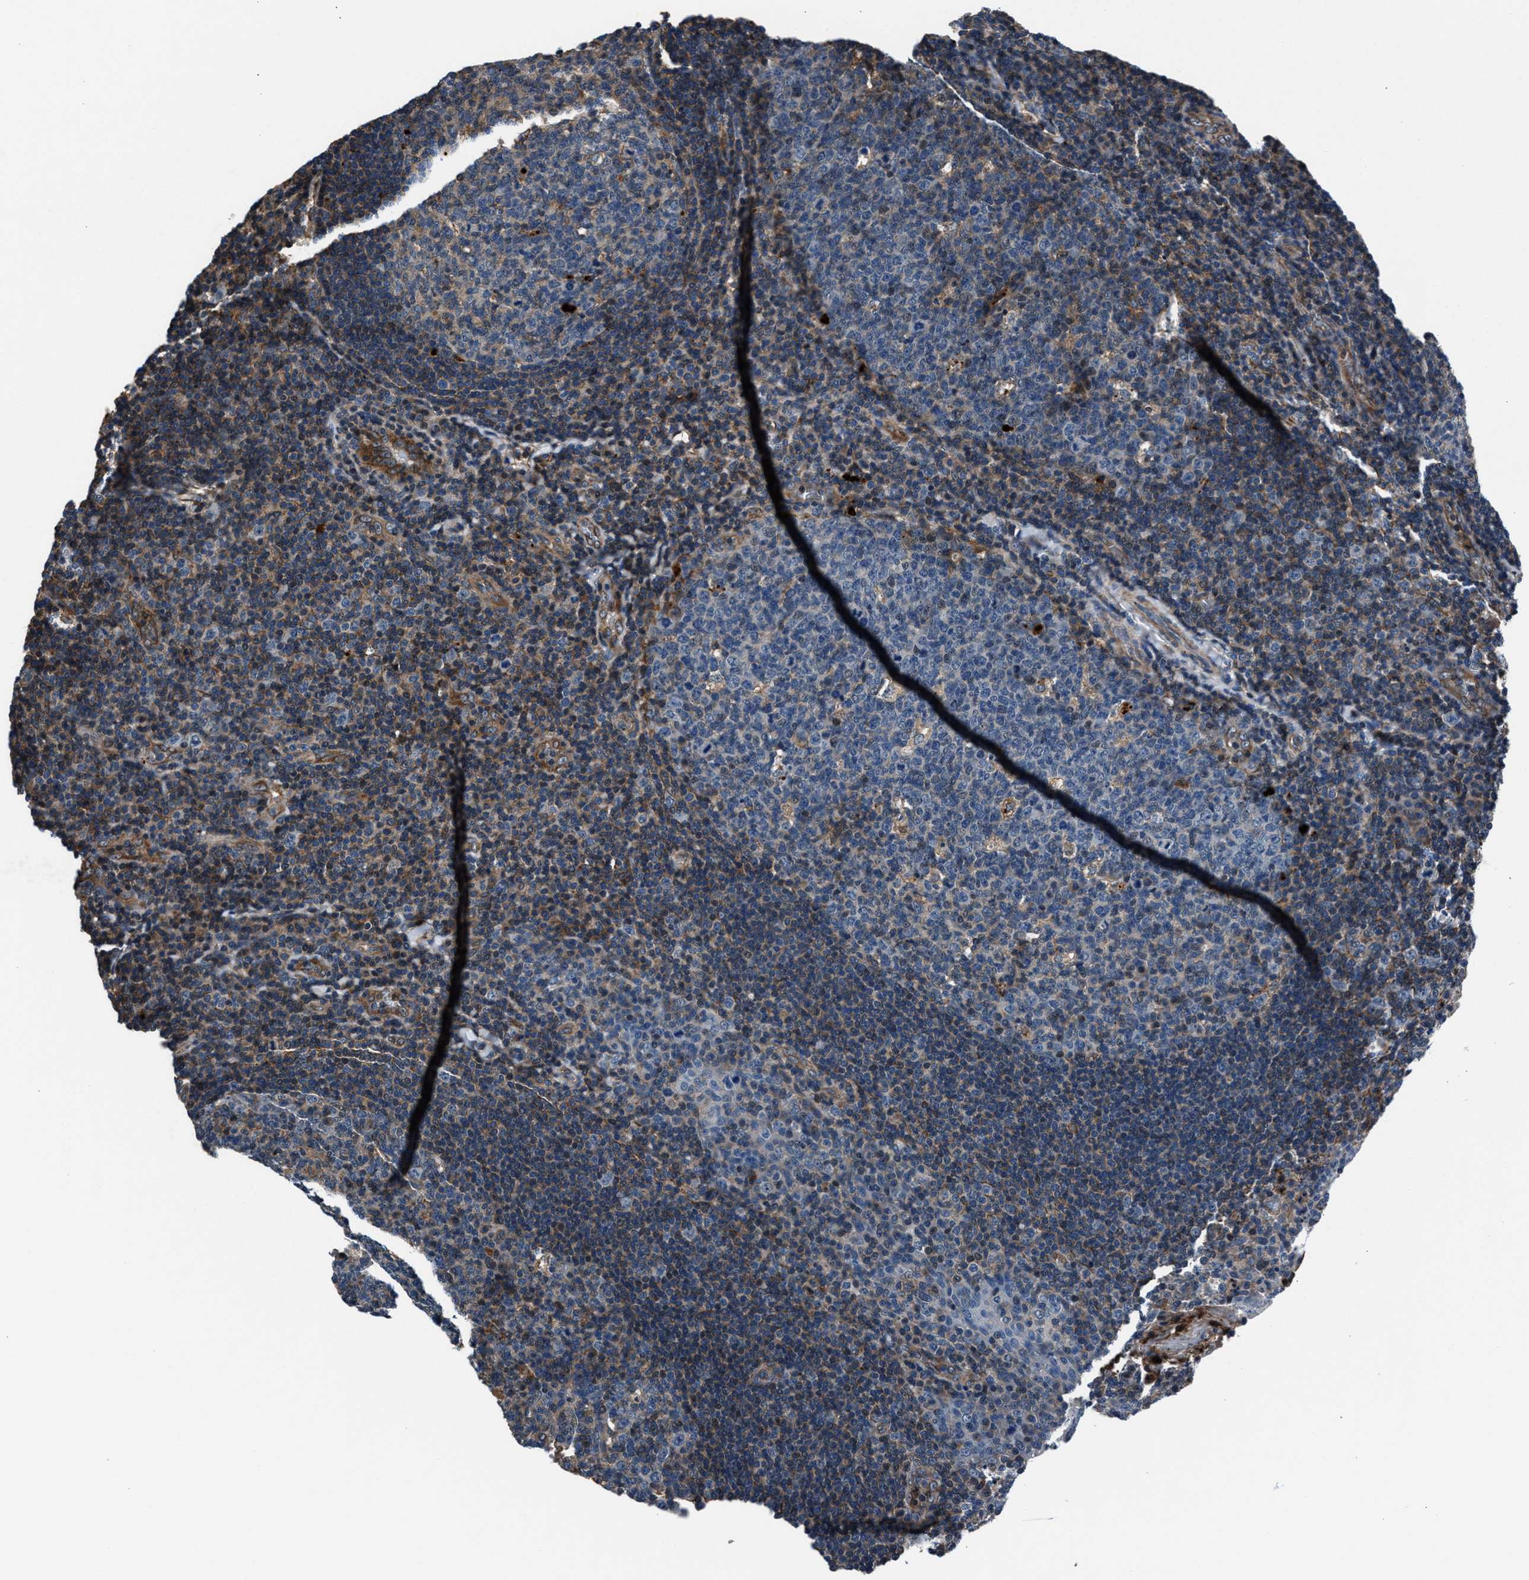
{"staining": {"intensity": "weak", "quantity": "<25%", "location": "cytoplasmic/membranous"}, "tissue": "tonsil", "cell_type": "Germinal center cells", "image_type": "normal", "snomed": [{"axis": "morphology", "description": "Normal tissue, NOS"}, {"axis": "topography", "description": "Tonsil"}], "caption": "DAB immunohistochemical staining of normal human tonsil reveals no significant staining in germinal center cells. (Stains: DAB (3,3'-diaminobenzidine) immunohistochemistry (IHC) with hematoxylin counter stain, Microscopy: brightfield microscopy at high magnification).", "gene": "MFSD11", "patient": {"sex": "male", "age": 17}}